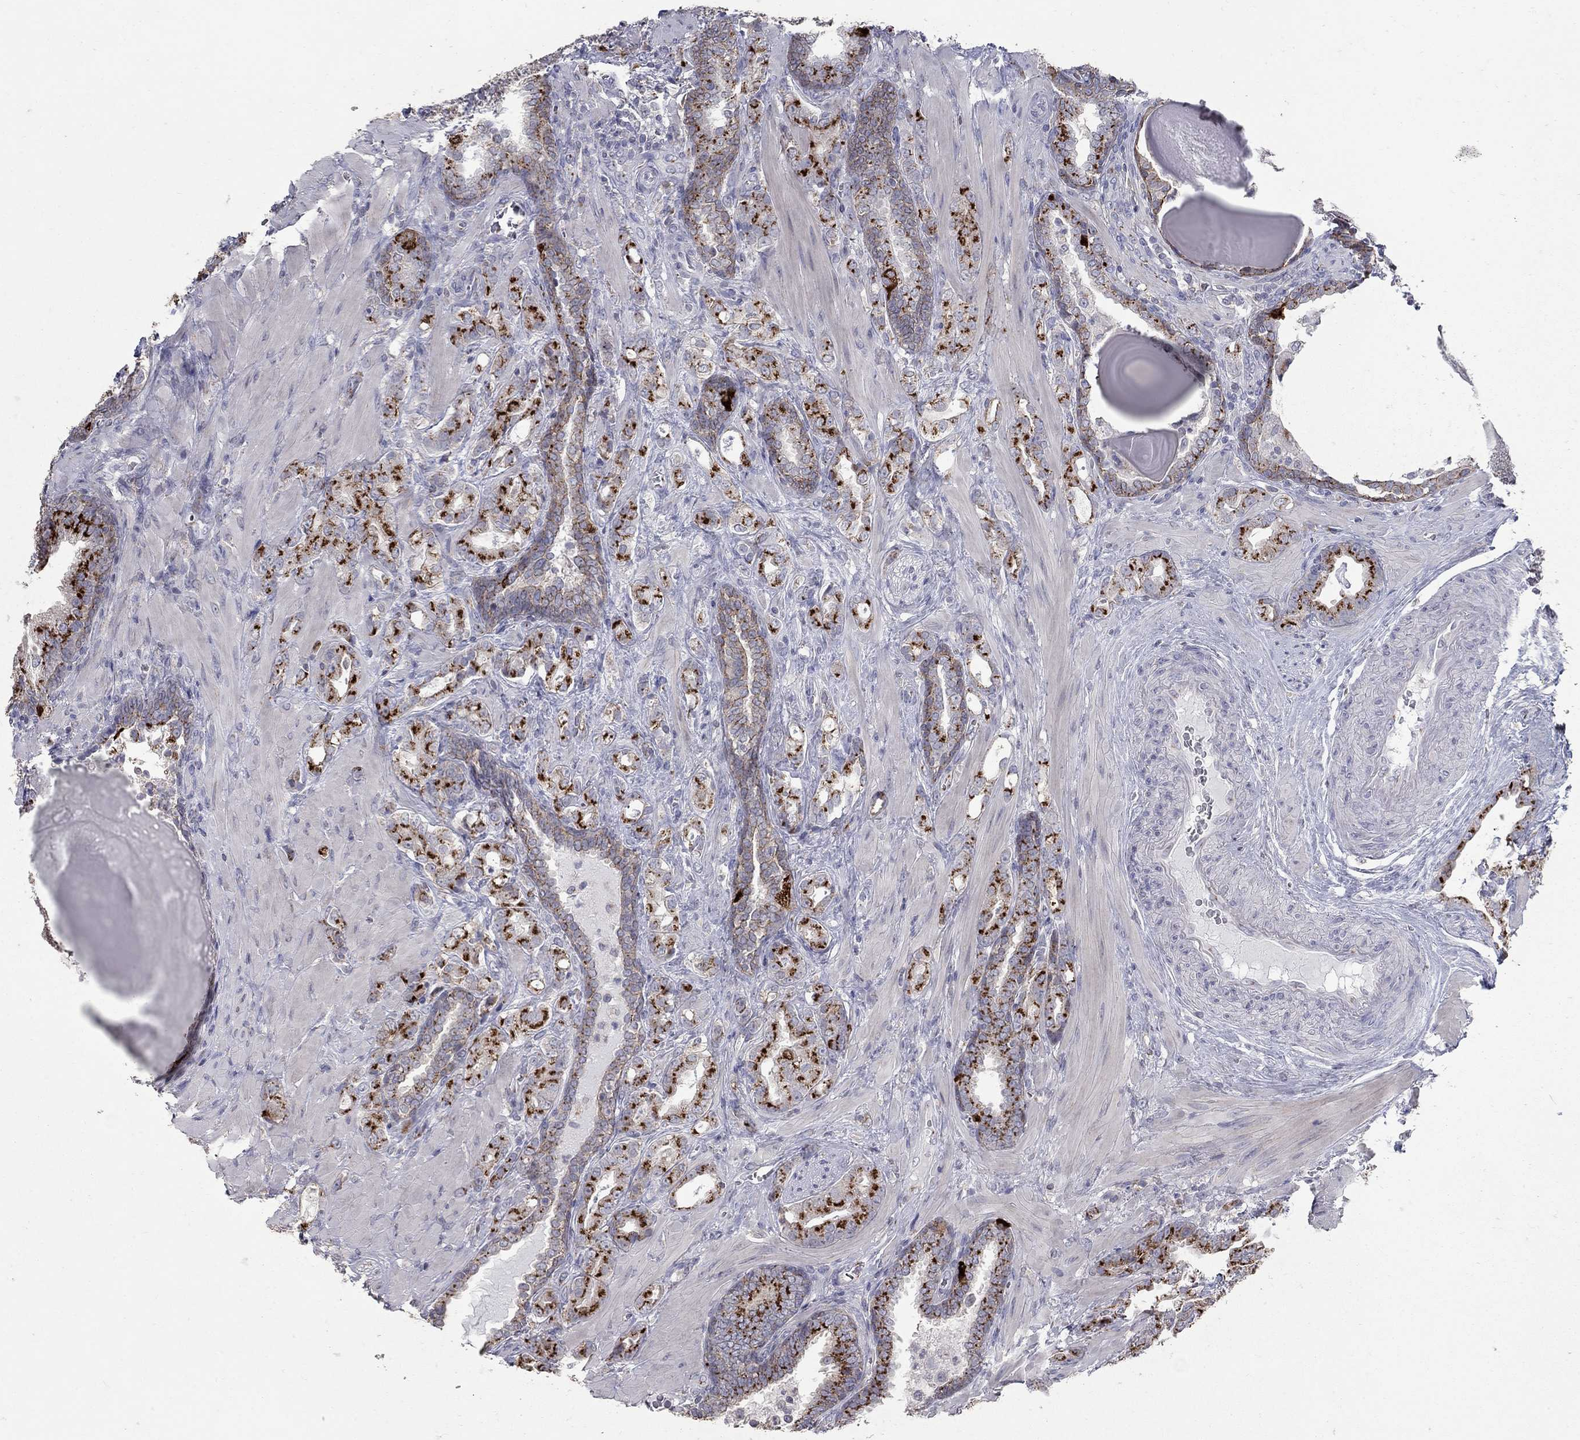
{"staining": {"intensity": "strong", "quantity": "25%-75%", "location": "cytoplasmic/membranous"}, "tissue": "prostate cancer", "cell_type": "Tumor cells", "image_type": "cancer", "snomed": [{"axis": "morphology", "description": "Adenocarcinoma, NOS"}, {"axis": "topography", "description": "Prostate"}], "caption": "A high-resolution histopathology image shows immunohistochemistry staining of prostate cancer, which exhibits strong cytoplasmic/membranous staining in approximately 25%-75% of tumor cells. Using DAB (brown) and hematoxylin (blue) stains, captured at high magnification using brightfield microscopy.", "gene": "KIAA0319L", "patient": {"sex": "male", "age": 57}}